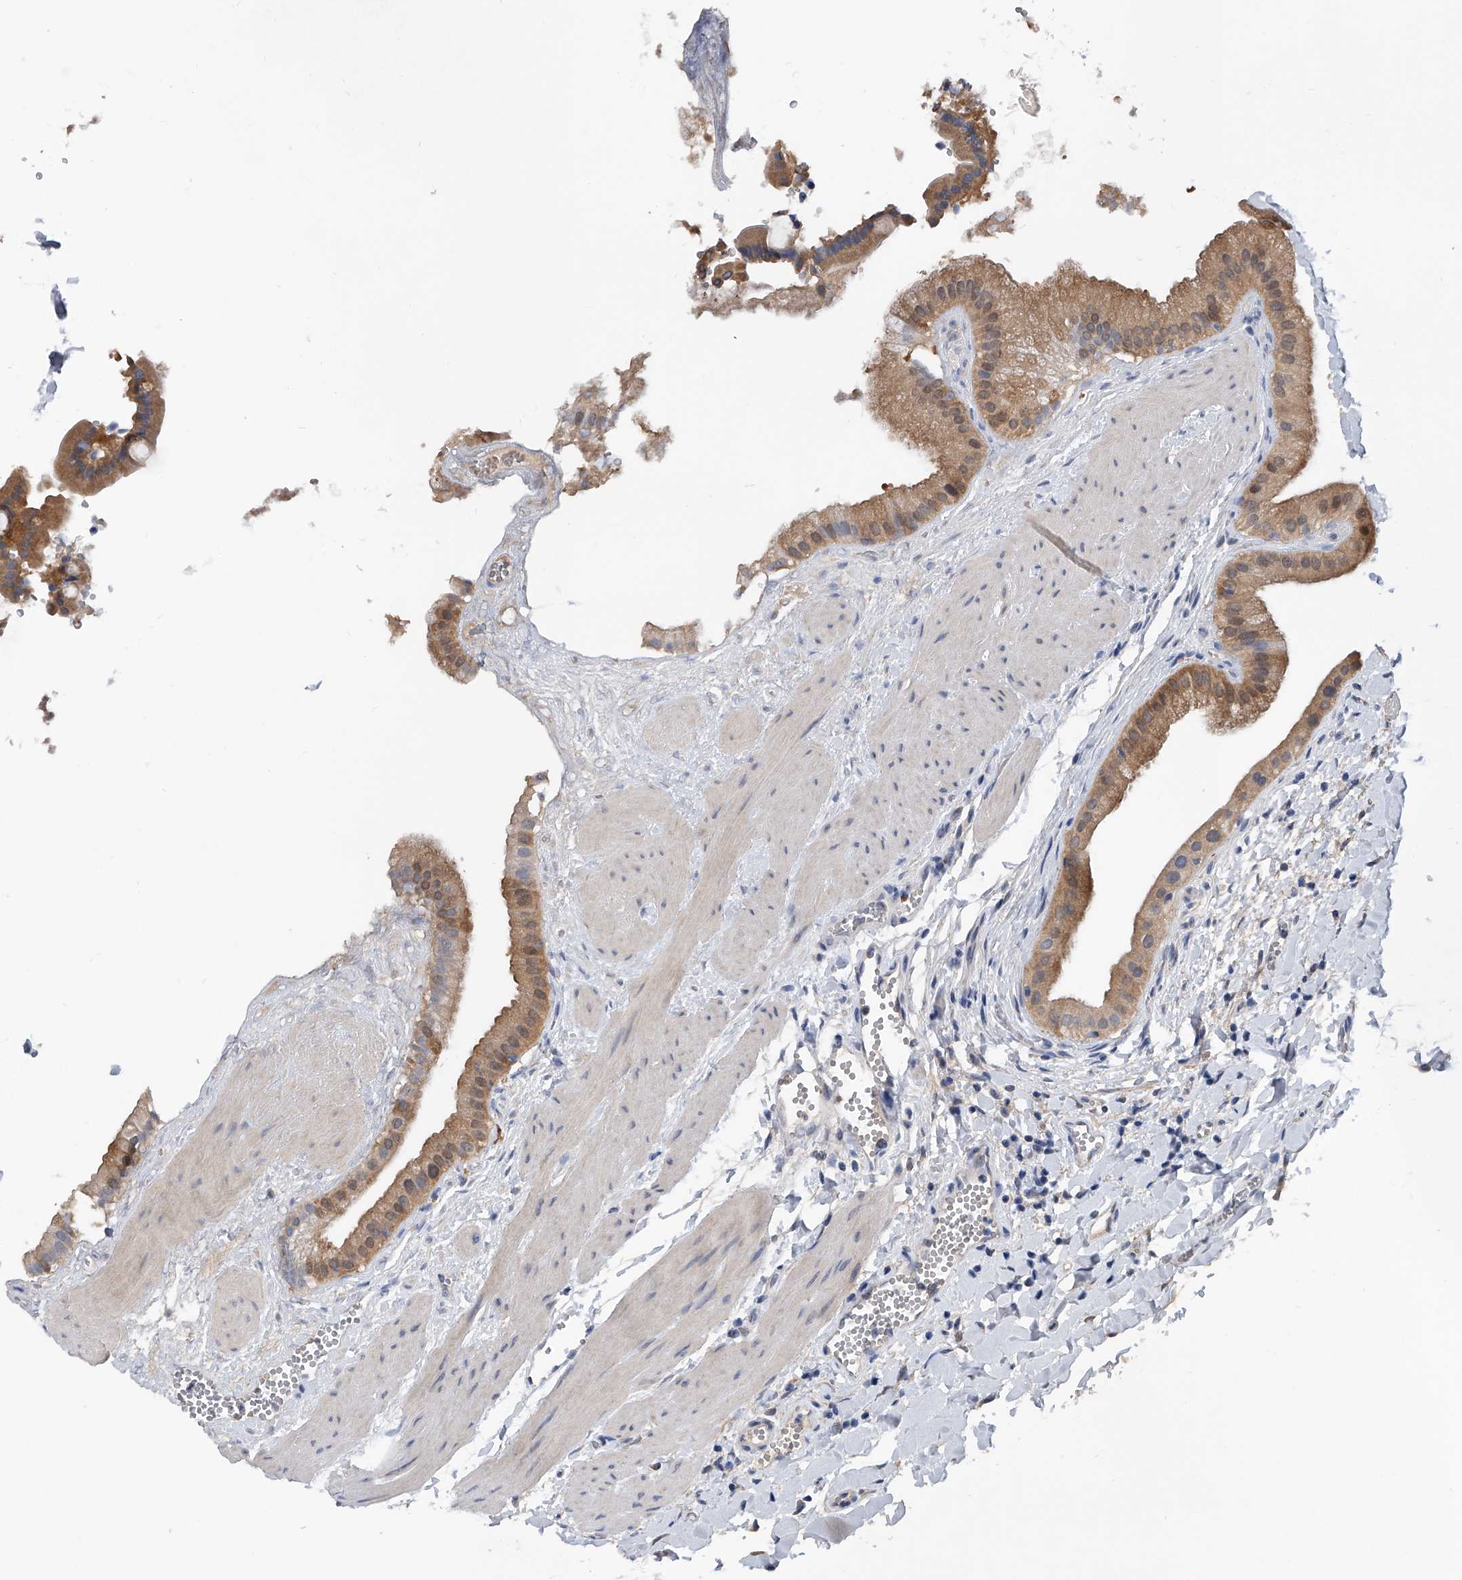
{"staining": {"intensity": "moderate", "quantity": ">75%", "location": "cytoplasmic/membranous"}, "tissue": "gallbladder", "cell_type": "Glandular cells", "image_type": "normal", "snomed": [{"axis": "morphology", "description": "Normal tissue, NOS"}, {"axis": "topography", "description": "Gallbladder"}], "caption": "DAB immunohistochemical staining of benign gallbladder displays moderate cytoplasmic/membranous protein positivity in about >75% of glandular cells.", "gene": "PGM3", "patient": {"sex": "male", "age": 55}}